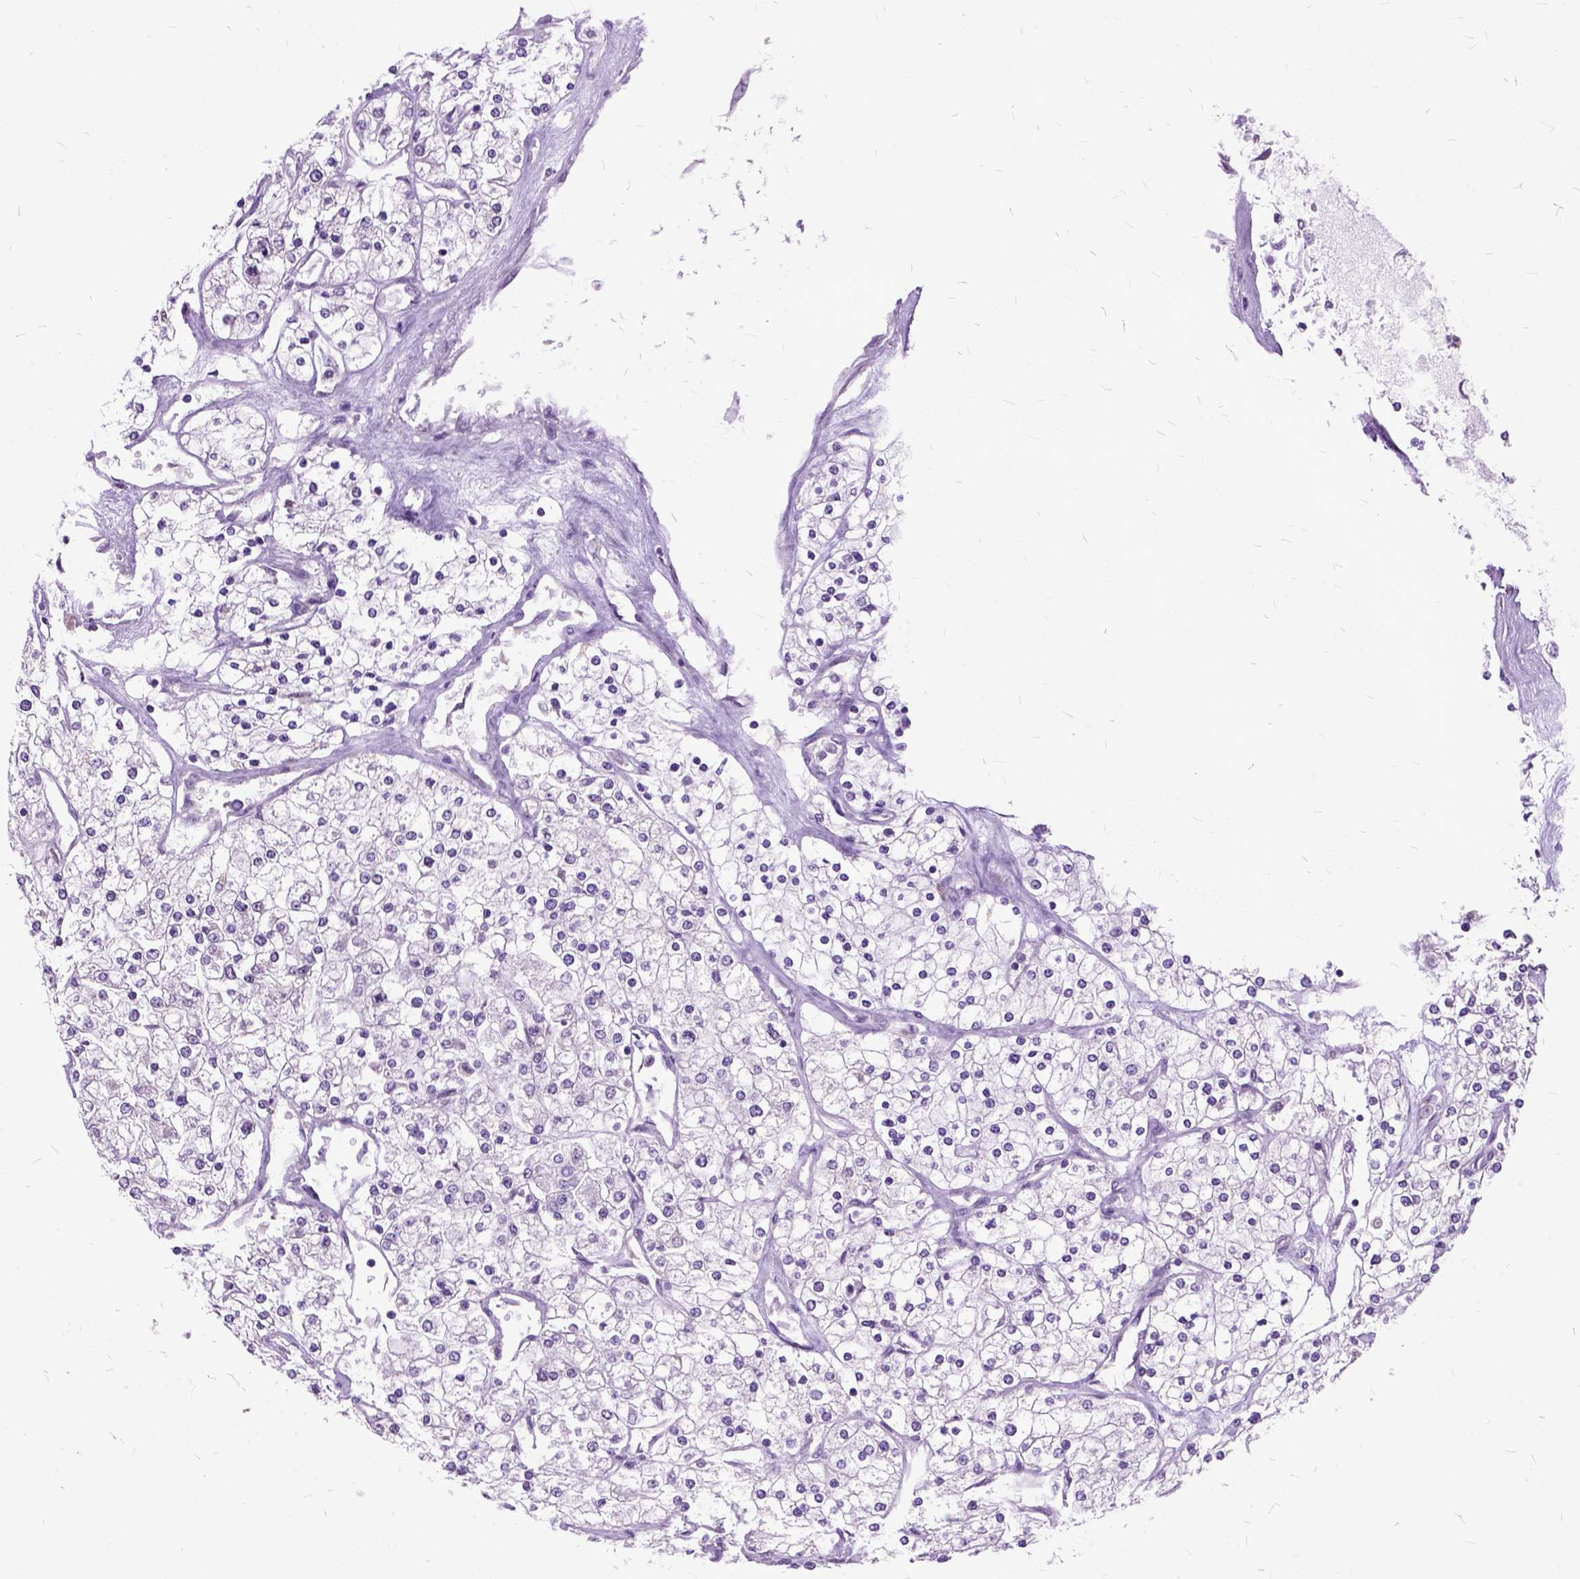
{"staining": {"intensity": "negative", "quantity": "none", "location": "none"}, "tissue": "renal cancer", "cell_type": "Tumor cells", "image_type": "cancer", "snomed": [{"axis": "morphology", "description": "Adenocarcinoma, NOS"}, {"axis": "topography", "description": "Kidney"}], "caption": "This is a micrograph of immunohistochemistry (IHC) staining of adenocarcinoma (renal), which shows no positivity in tumor cells.", "gene": "ORC5", "patient": {"sex": "male", "age": 80}}